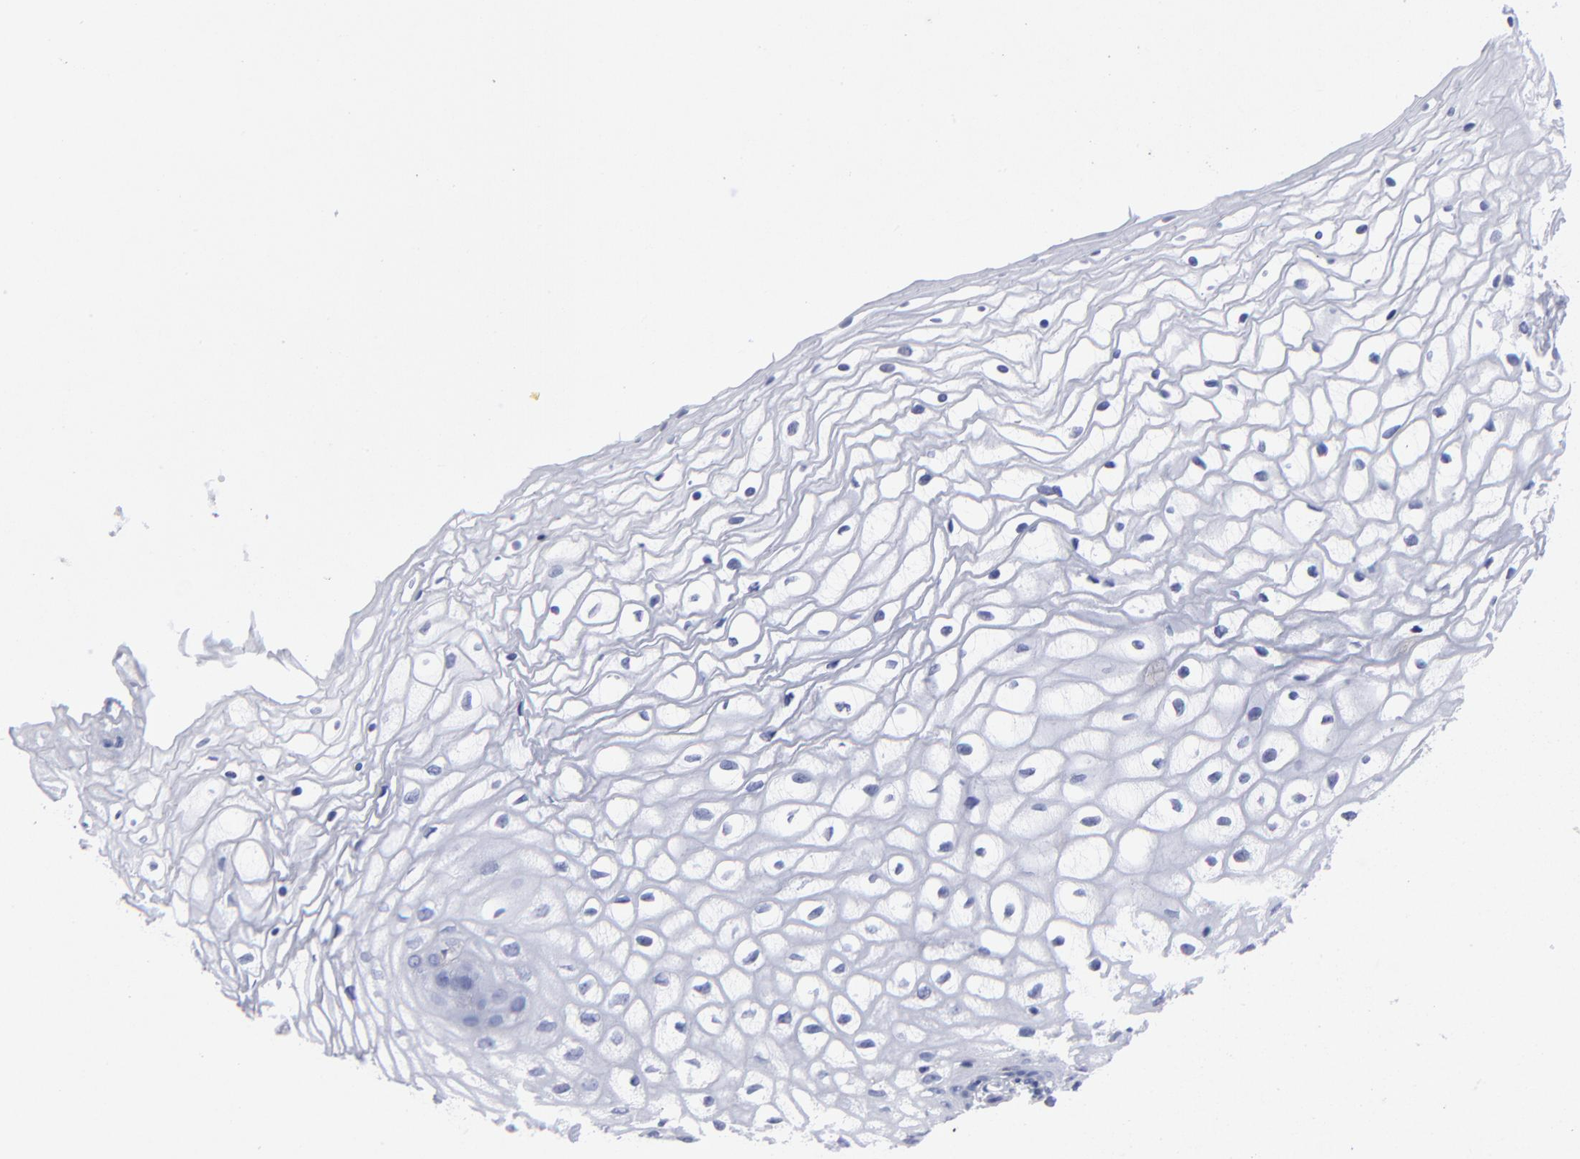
{"staining": {"intensity": "negative", "quantity": "none", "location": "none"}, "tissue": "vagina", "cell_type": "Squamous epithelial cells", "image_type": "normal", "snomed": [{"axis": "morphology", "description": "Normal tissue, NOS"}, {"axis": "topography", "description": "Vagina"}], "caption": "Immunohistochemistry (IHC) micrograph of normal vagina stained for a protein (brown), which displays no expression in squamous epithelial cells. The staining was performed using DAB (3,3'-diaminobenzidine) to visualize the protein expression in brown, while the nuclei were stained in blue with hematoxylin (Magnification: 20x).", "gene": "LAT2", "patient": {"sex": "female", "age": 34}}